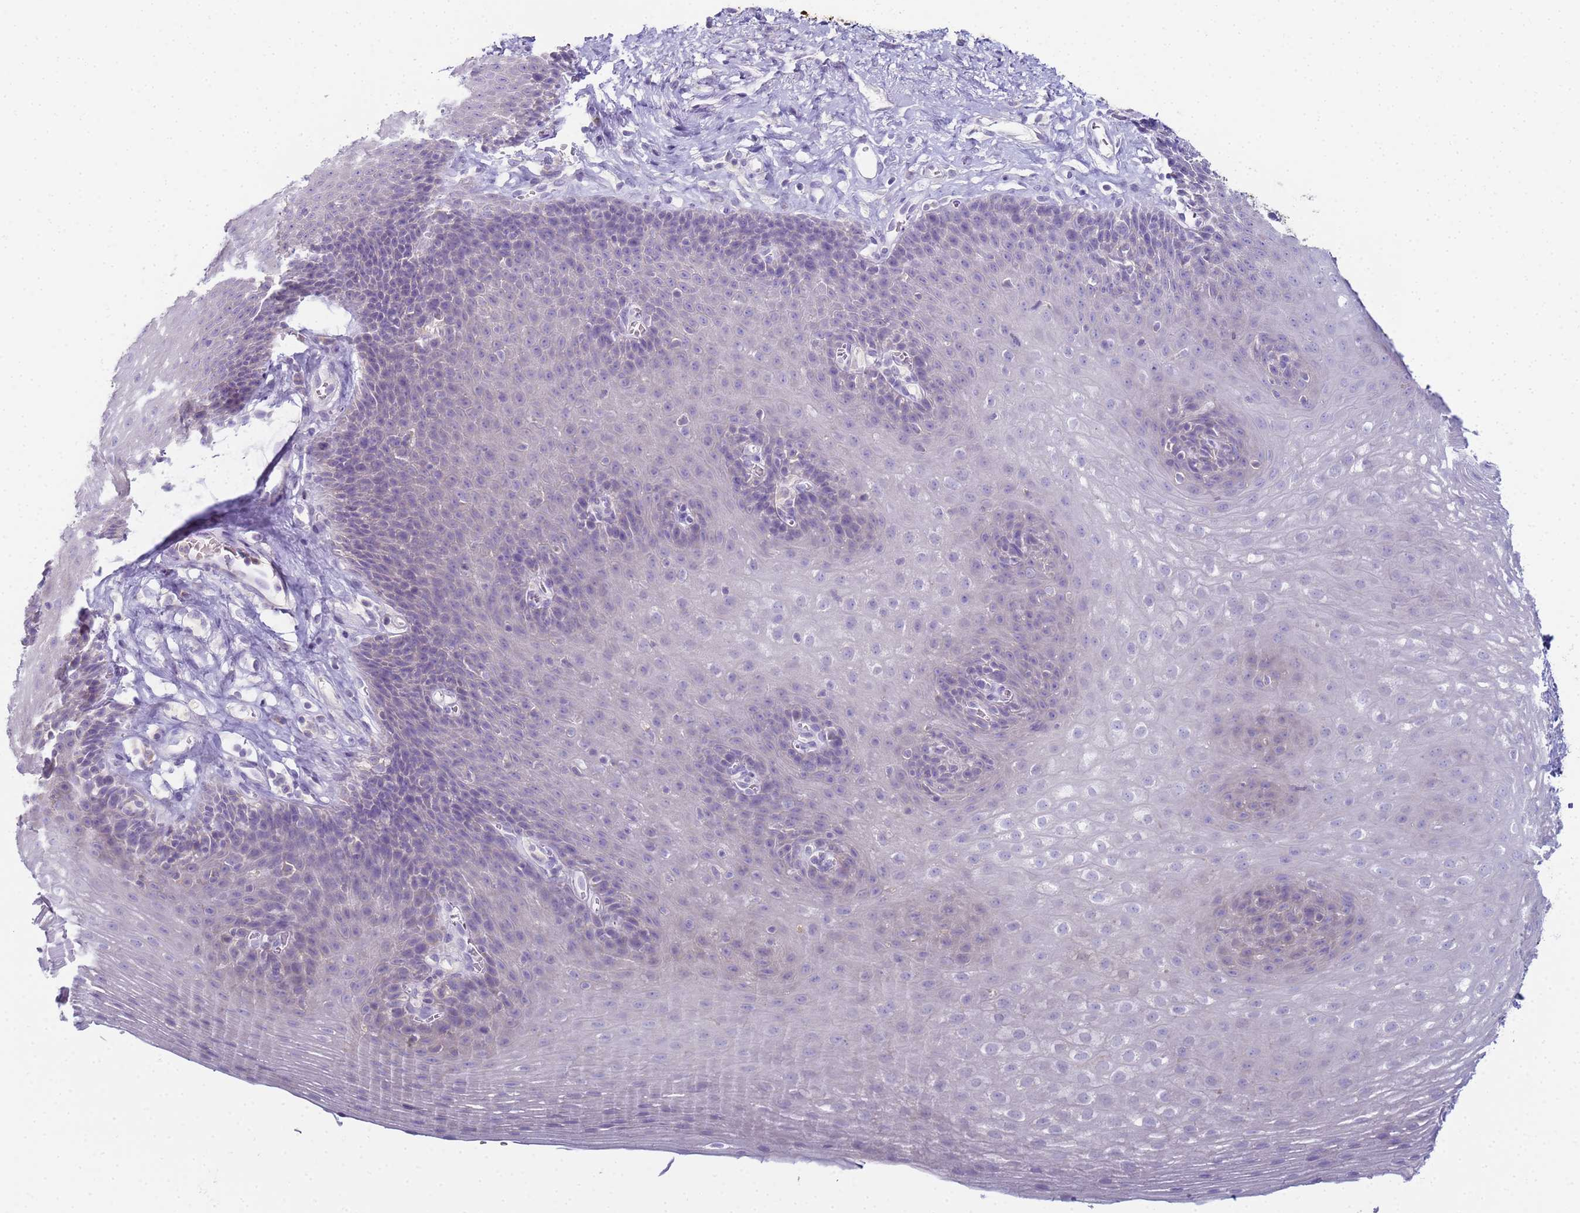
{"staining": {"intensity": "negative", "quantity": "none", "location": "none"}, "tissue": "esophagus", "cell_type": "Squamous epithelial cells", "image_type": "normal", "snomed": [{"axis": "morphology", "description": "Normal tissue, NOS"}, {"axis": "topography", "description": "Esophagus"}], "caption": "DAB (3,3'-diaminobenzidine) immunohistochemical staining of benign human esophagus shows no significant expression in squamous epithelial cells. (Stains: DAB (3,3'-diaminobenzidine) immunohistochemistry (IHC) with hematoxylin counter stain, Microscopy: brightfield microscopy at high magnification).", "gene": "CR1", "patient": {"sex": "female", "age": 66}}